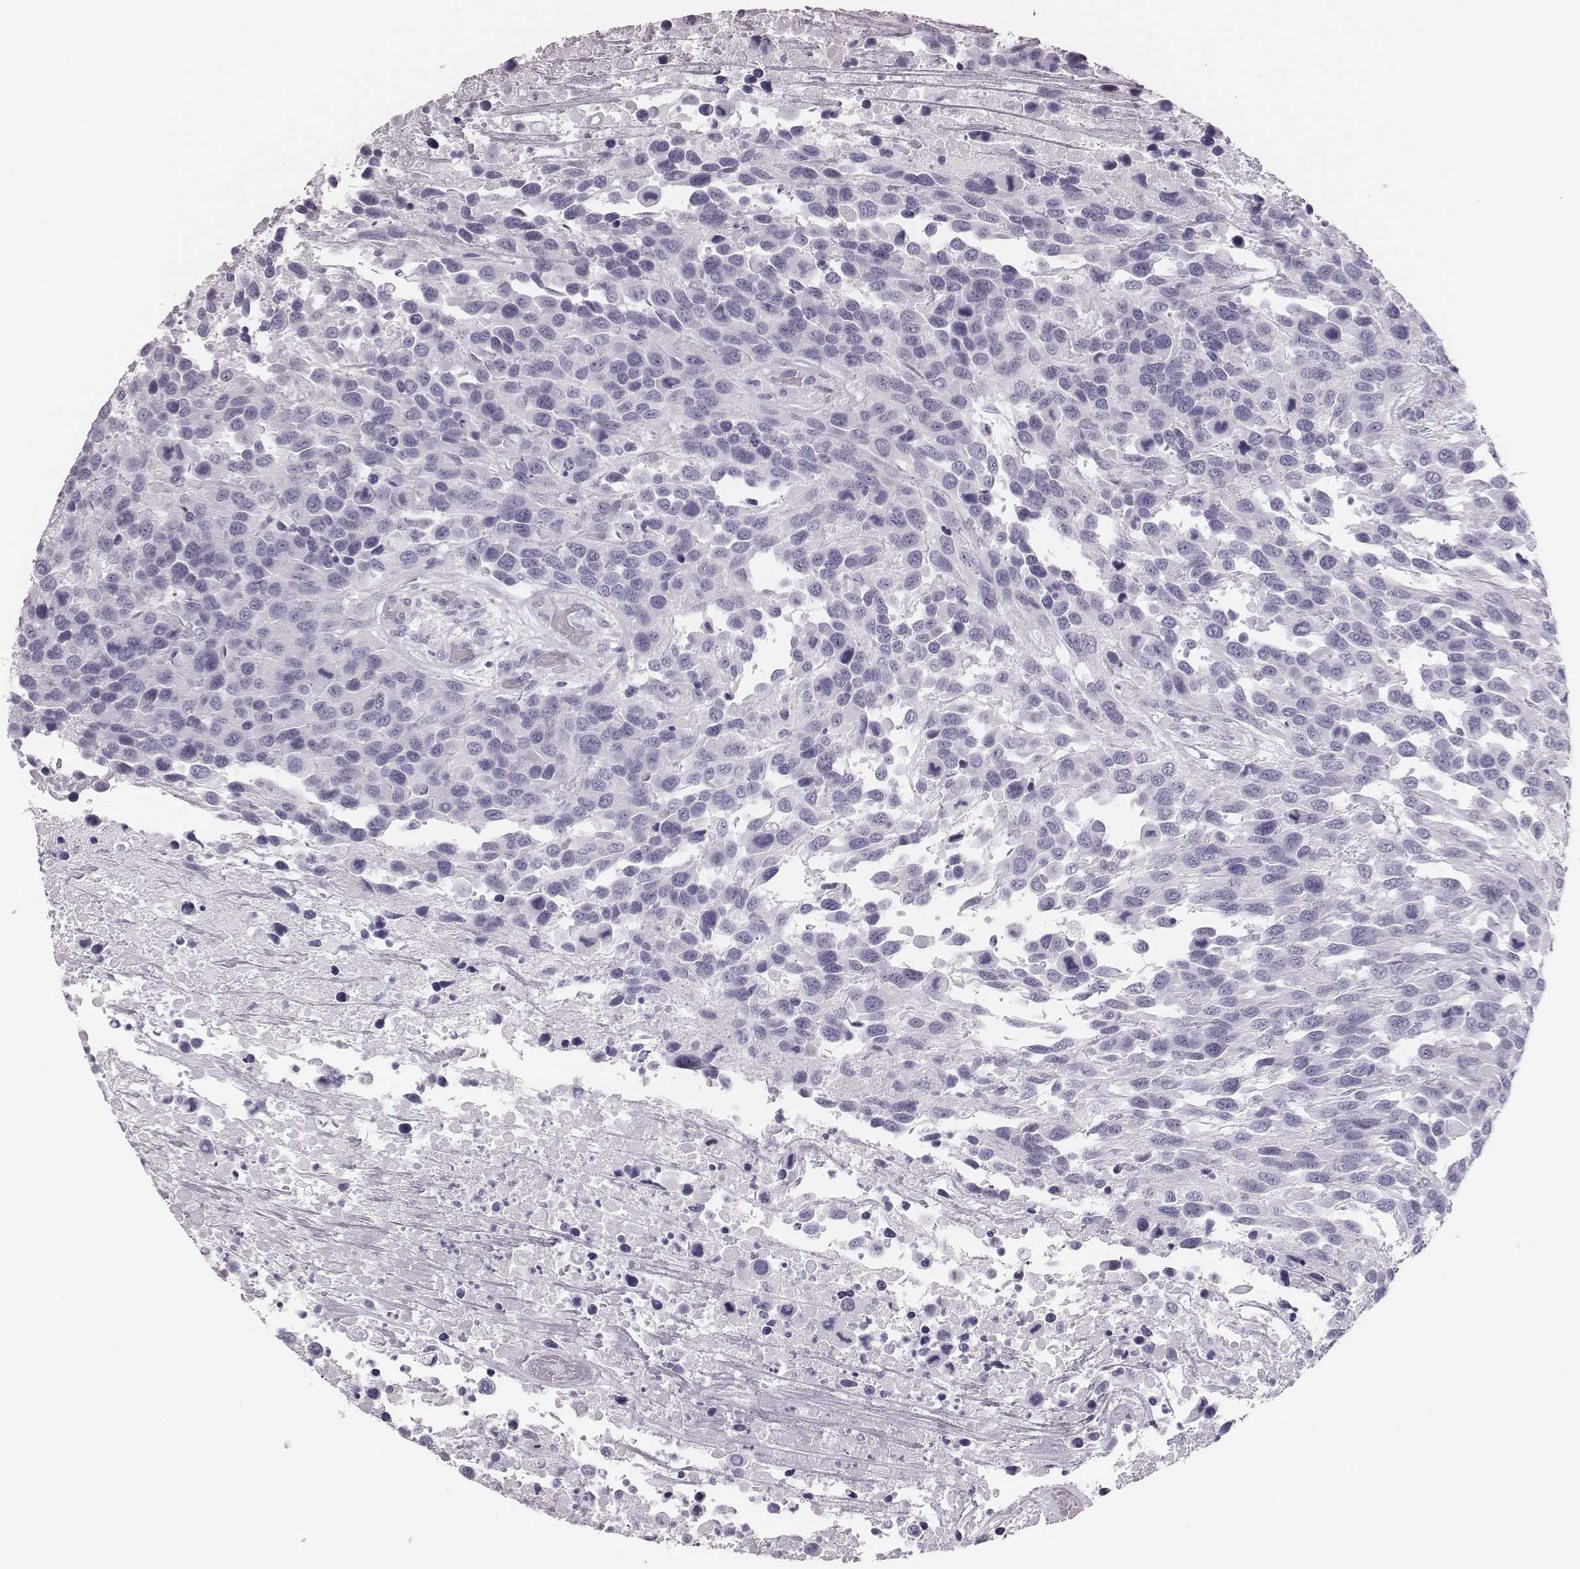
{"staining": {"intensity": "negative", "quantity": "none", "location": "none"}, "tissue": "urothelial cancer", "cell_type": "Tumor cells", "image_type": "cancer", "snomed": [{"axis": "morphology", "description": "Urothelial carcinoma, High grade"}, {"axis": "topography", "description": "Urinary bladder"}], "caption": "Human high-grade urothelial carcinoma stained for a protein using immunohistochemistry reveals no expression in tumor cells.", "gene": "H1-6", "patient": {"sex": "female", "age": 70}}